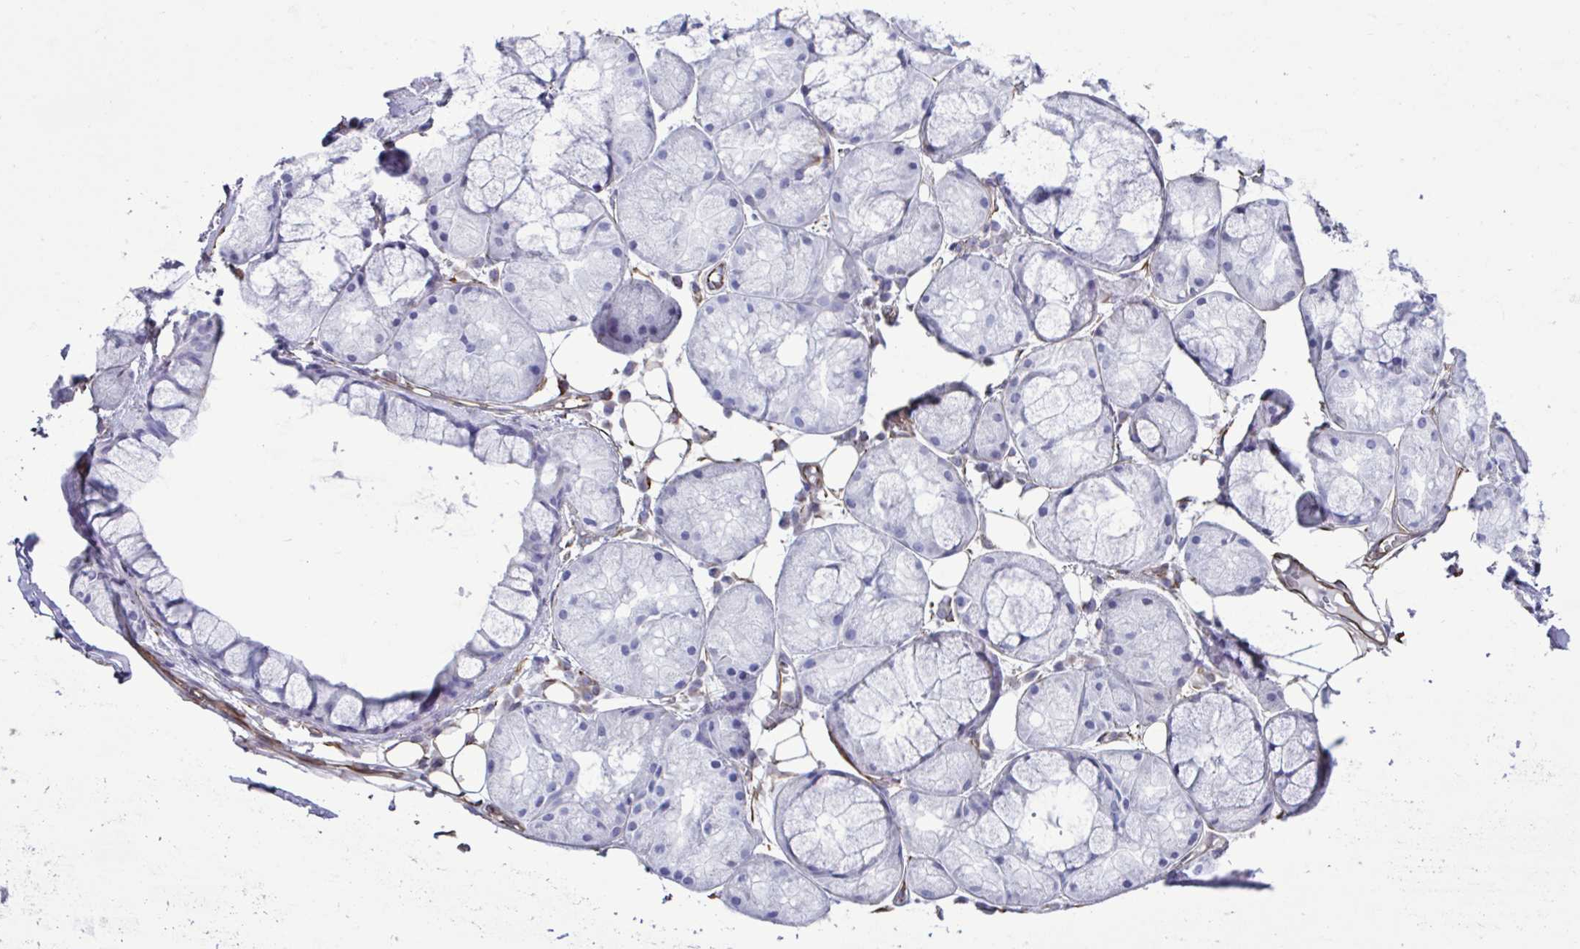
{"staining": {"intensity": "negative", "quantity": "none", "location": "none"}, "tissue": "adipose tissue", "cell_type": "Adipocytes", "image_type": "normal", "snomed": [{"axis": "morphology", "description": "Normal tissue, NOS"}, {"axis": "topography", "description": "Lymph node"}, {"axis": "topography", "description": "Cartilage tissue"}, {"axis": "topography", "description": "Nasopharynx"}], "caption": "Immunohistochemical staining of unremarkable human adipose tissue shows no significant expression in adipocytes. Brightfield microscopy of immunohistochemistry (IHC) stained with DAB (3,3'-diaminobenzidine) (brown) and hematoxylin (blue), captured at high magnification.", "gene": "TMEM86B", "patient": {"sex": "male", "age": 63}}